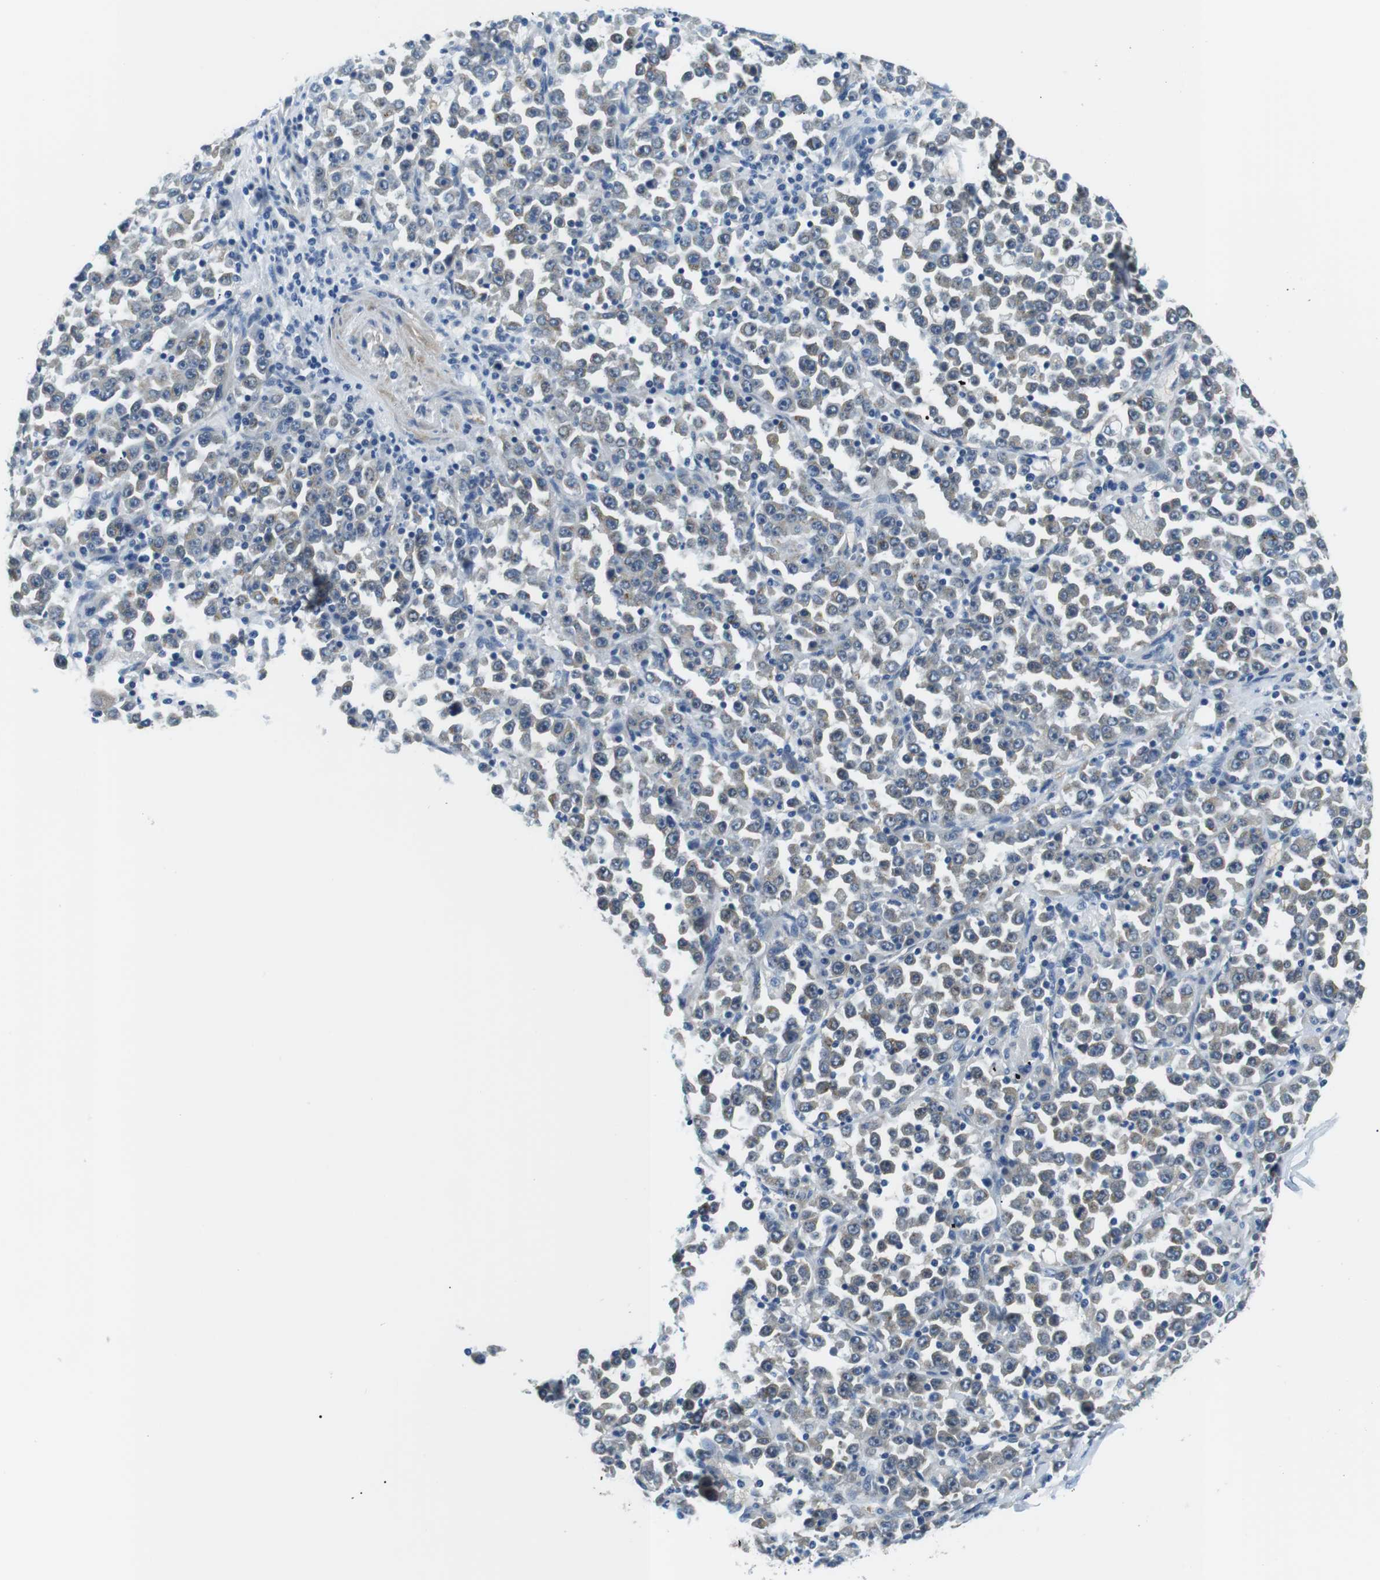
{"staining": {"intensity": "negative", "quantity": "none", "location": "none"}, "tissue": "stomach cancer", "cell_type": "Tumor cells", "image_type": "cancer", "snomed": [{"axis": "morphology", "description": "Normal tissue, NOS"}, {"axis": "morphology", "description": "Adenocarcinoma, NOS"}, {"axis": "topography", "description": "Stomach, upper"}, {"axis": "topography", "description": "Stomach"}], "caption": "Immunohistochemical staining of human stomach cancer reveals no significant expression in tumor cells. Brightfield microscopy of immunohistochemistry stained with DAB (brown) and hematoxylin (blue), captured at high magnification.", "gene": "WSCD1", "patient": {"sex": "male", "age": 59}}